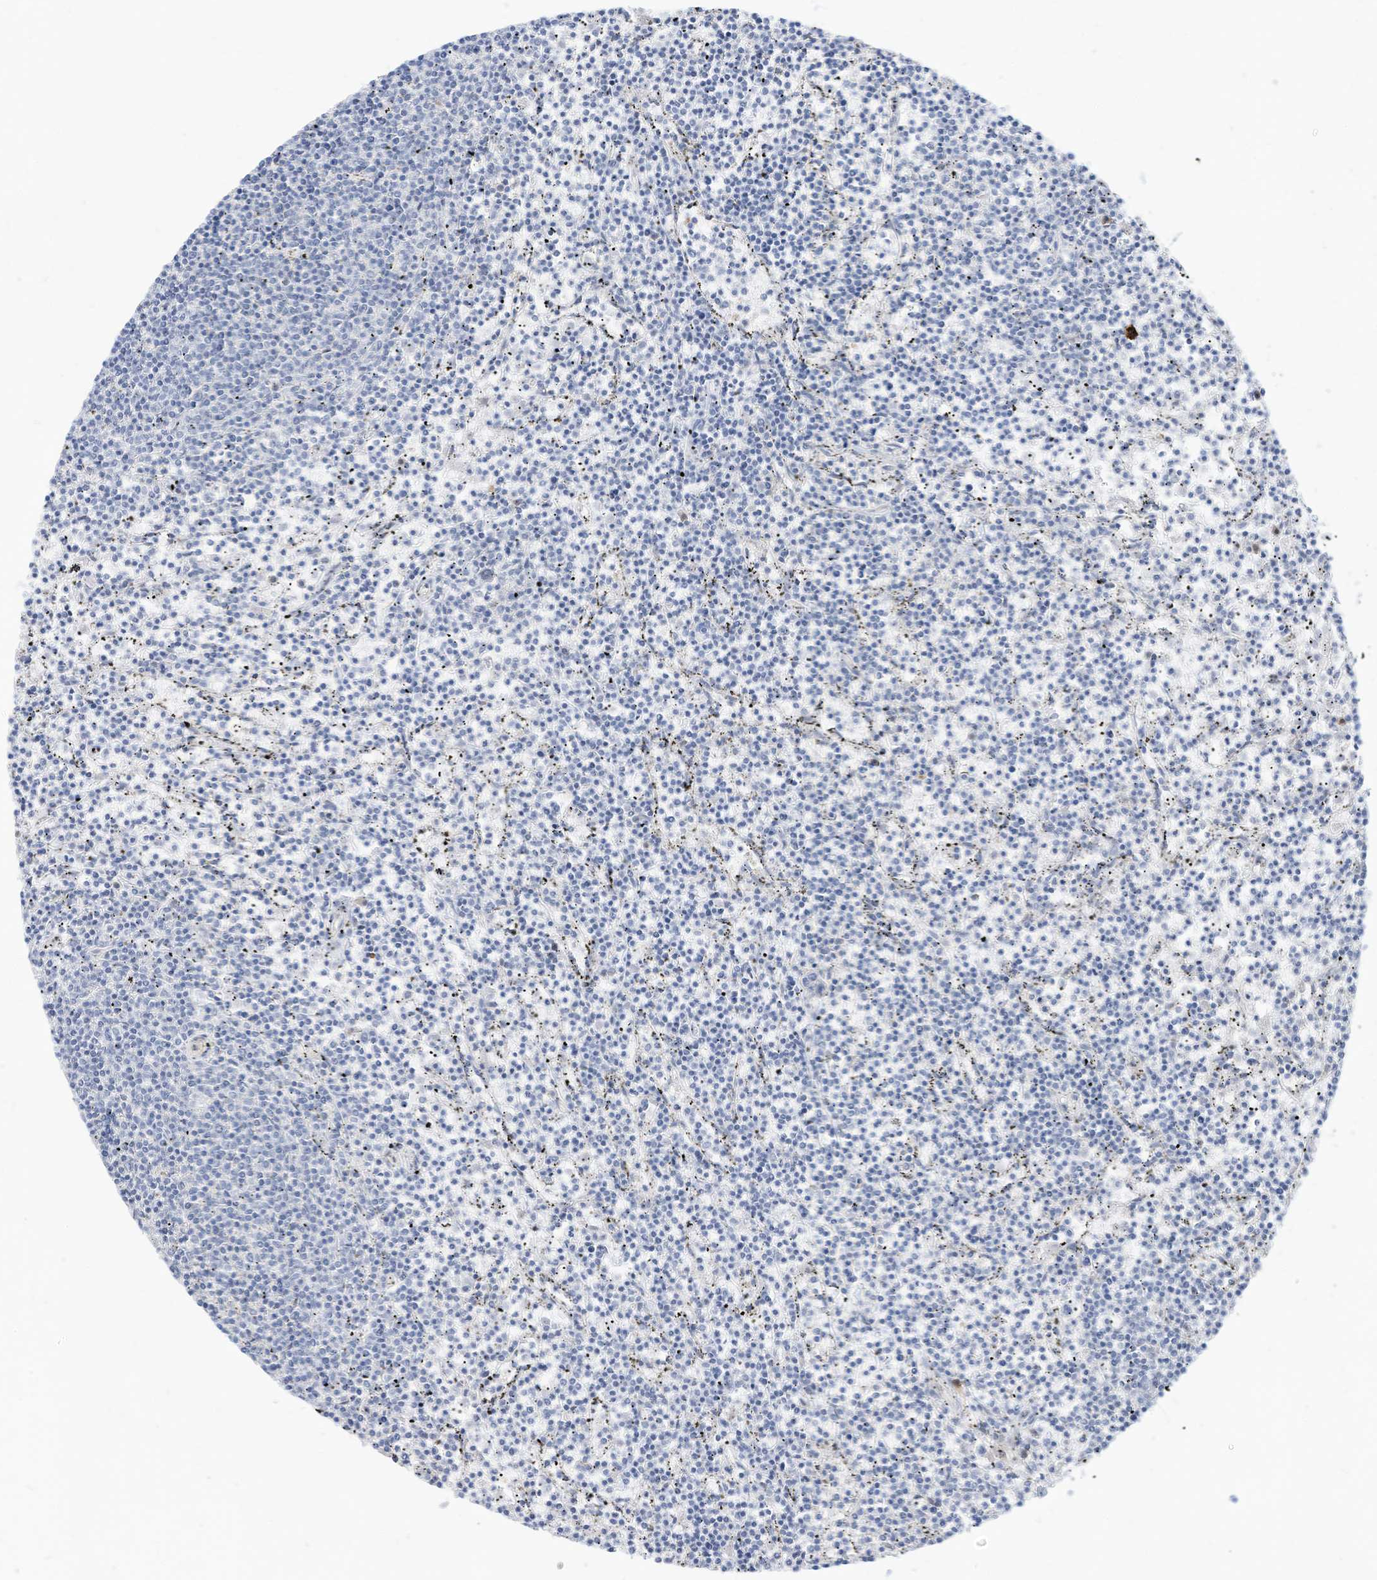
{"staining": {"intensity": "negative", "quantity": "none", "location": "none"}, "tissue": "lymphoma", "cell_type": "Tumor cells", "image_type": "cancer", "snomed": [{"axis": "morphology", "description": "Malignant lymphoma, non-Hodgkin's type, Low grade"}, {"axis": "topography", "description": "Spleen"}], "caption": "Protein analysis of malignant lymphoma, non-Hodgkin's type (low-grade) demonstrates no significant staining in tumor cells.", "gene": "ATP13A1", "patient": {"sex": "female", "age": 50}}